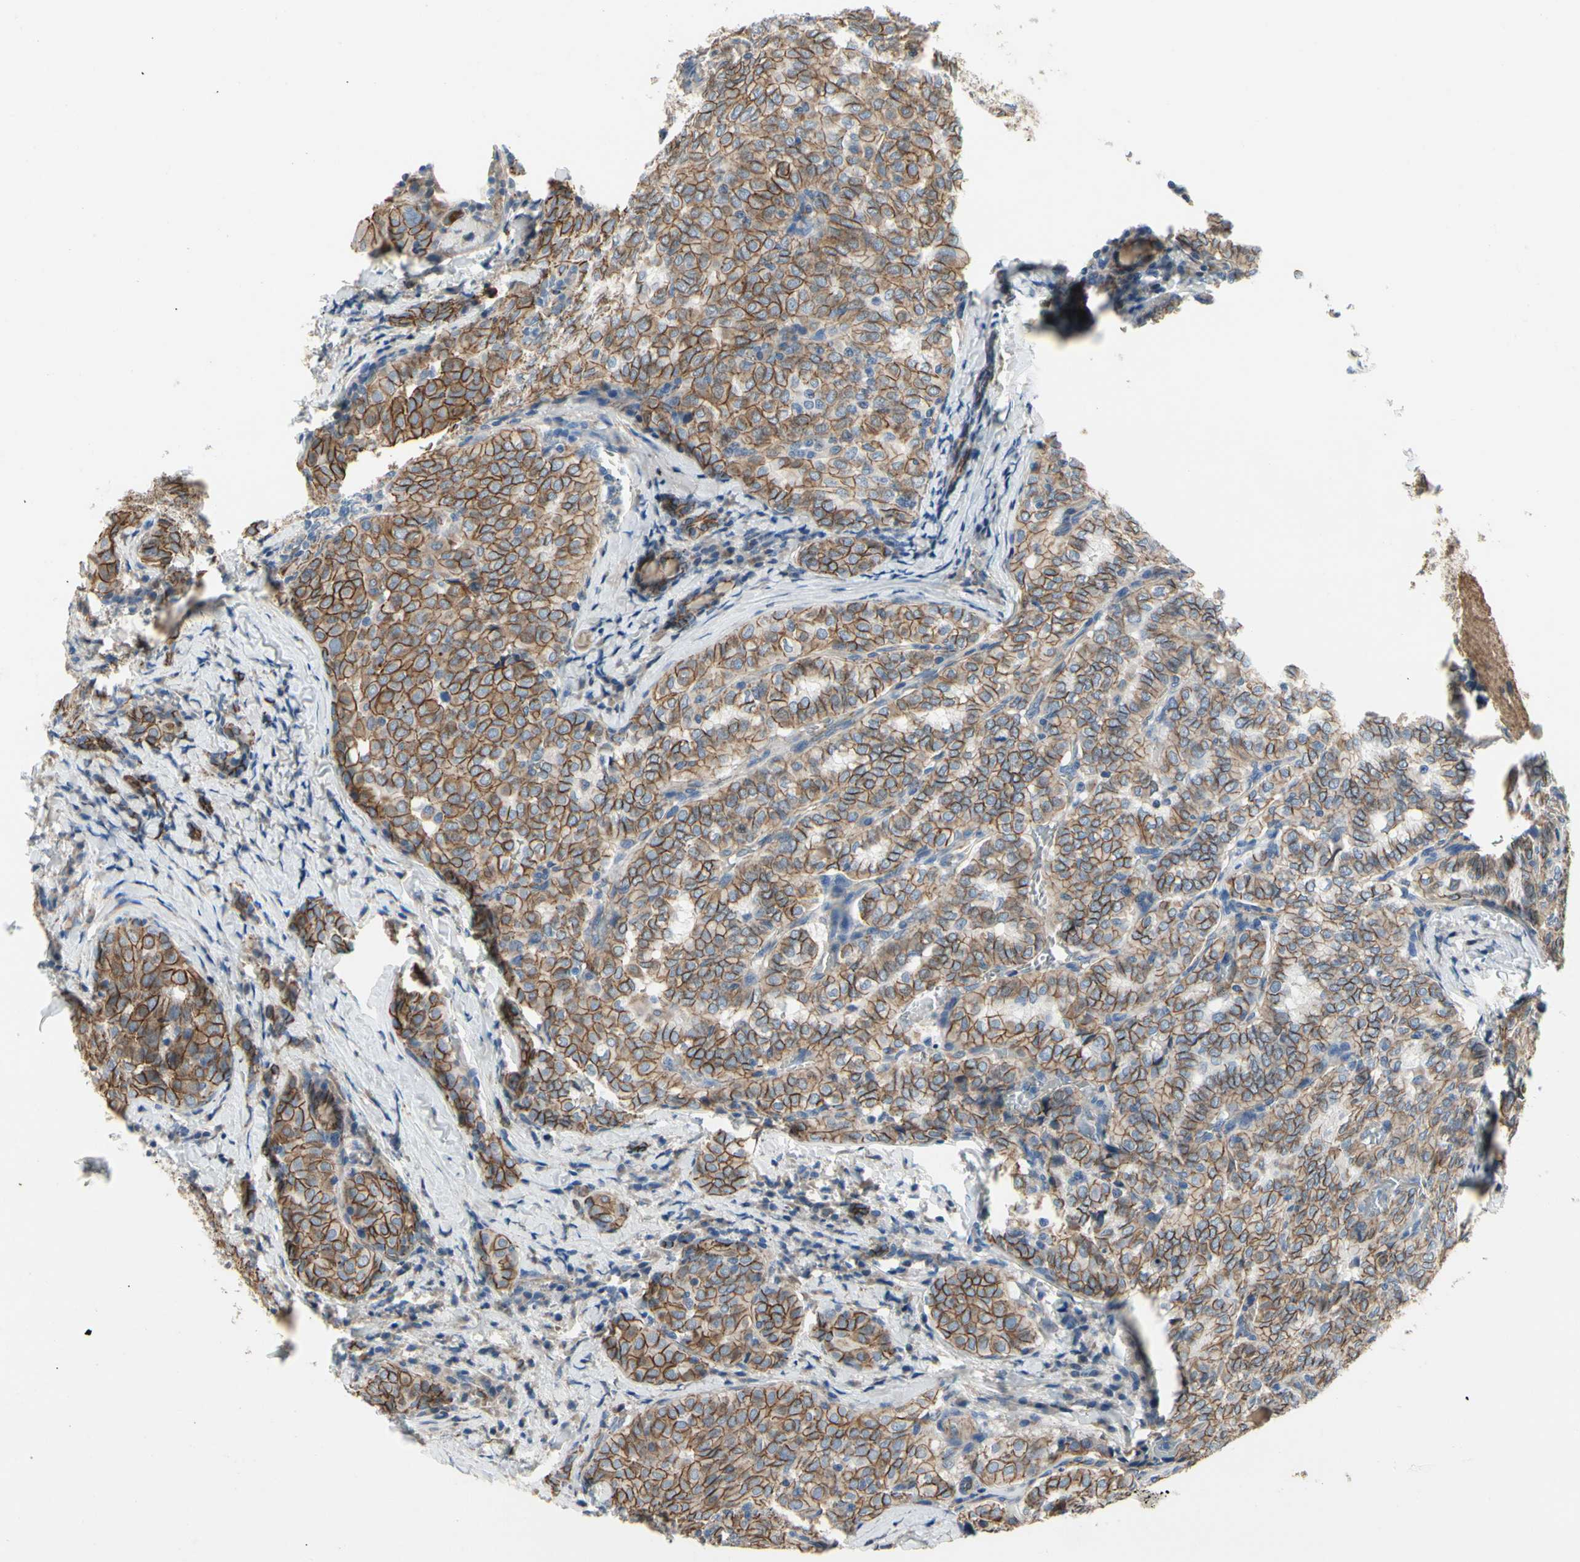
{"staining": {"intensity": "moderate", "quantity": "25%-75%", "location": "cytoplasmic/membranous"}, "tissue": "thyroid cancer", "cell_type": "Tumor cells", "image_type": "cancer", "snomed": [{"axis": "morphology", "description": "Normal tissue, NOS"}, {"axis": "morphology", "description": "Papillary adenocarcinoma, NOS"}, {"axis": "topography", "description": "Thyroid gland"}], "caption": "Immunohistochemical staining of human thyroid cancer (papillary adenocarcinoma) shows medium levels of moderate cytoplasmic/membranous protein staining in about 25%-75% of tumor cells.", "gene": "LGR6", "patient": {"sex": "female", "age": 30}}